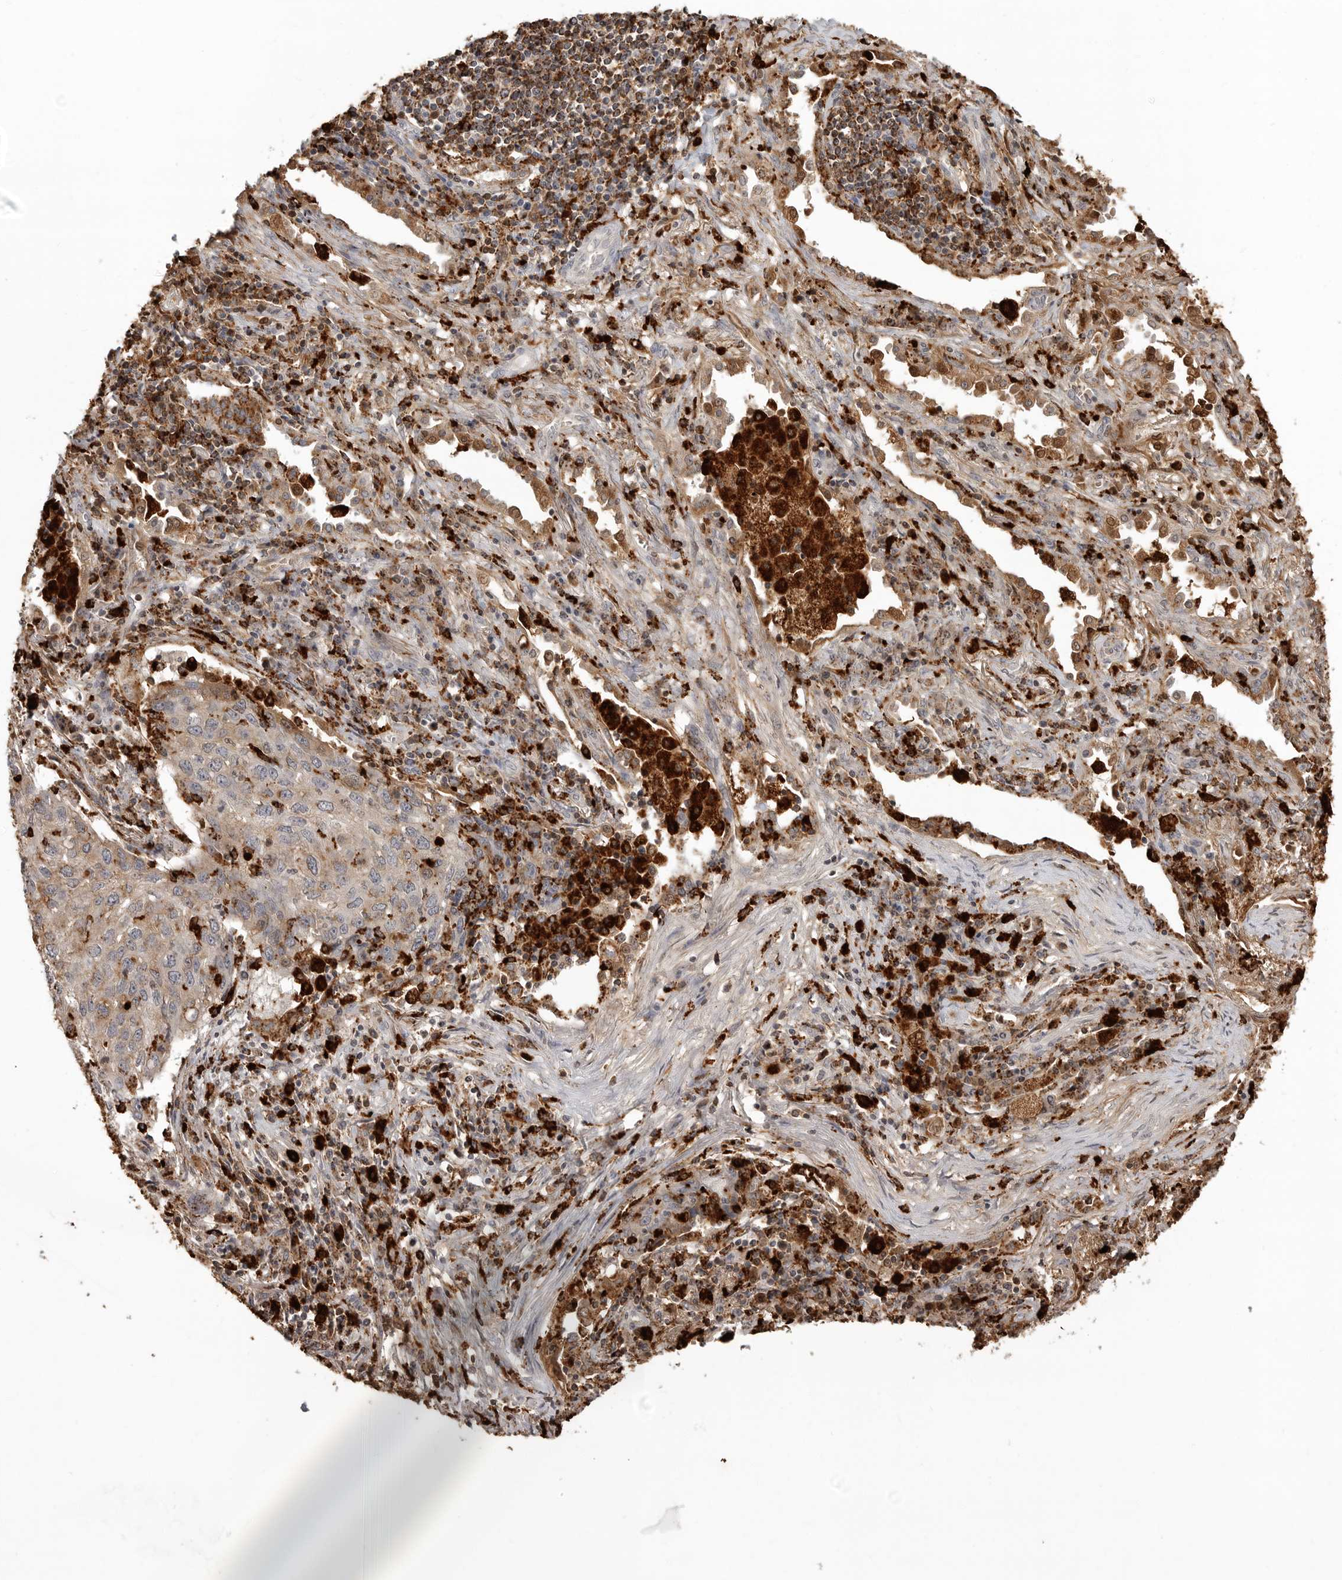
{"staining": {"intensity": "moderate", "quantity": "<25%", "location": "cytoplasmic/membranous"}, "tissue": "lung cancer", "cell_type": "Tumor cells", "image_type": "cancer", "snomed": [{"axis": "morphology", "description": "Squamous cell carcinoma, NOS"}, {"axis": "topography", "description": "Lung"}], "caption": "Immunohistochemistry (IHC) (DAB (3,3'-diaminobenzidine)) staining of lung cancer (squamous cell carcinoma) demonstrates moderate cytoplasmic/membranous protein staining in approximately <25% of tumor cells. Nuclei are stained in blue.", "gene": "IFI30", "patient": {"sex": "female", "age": 63}}